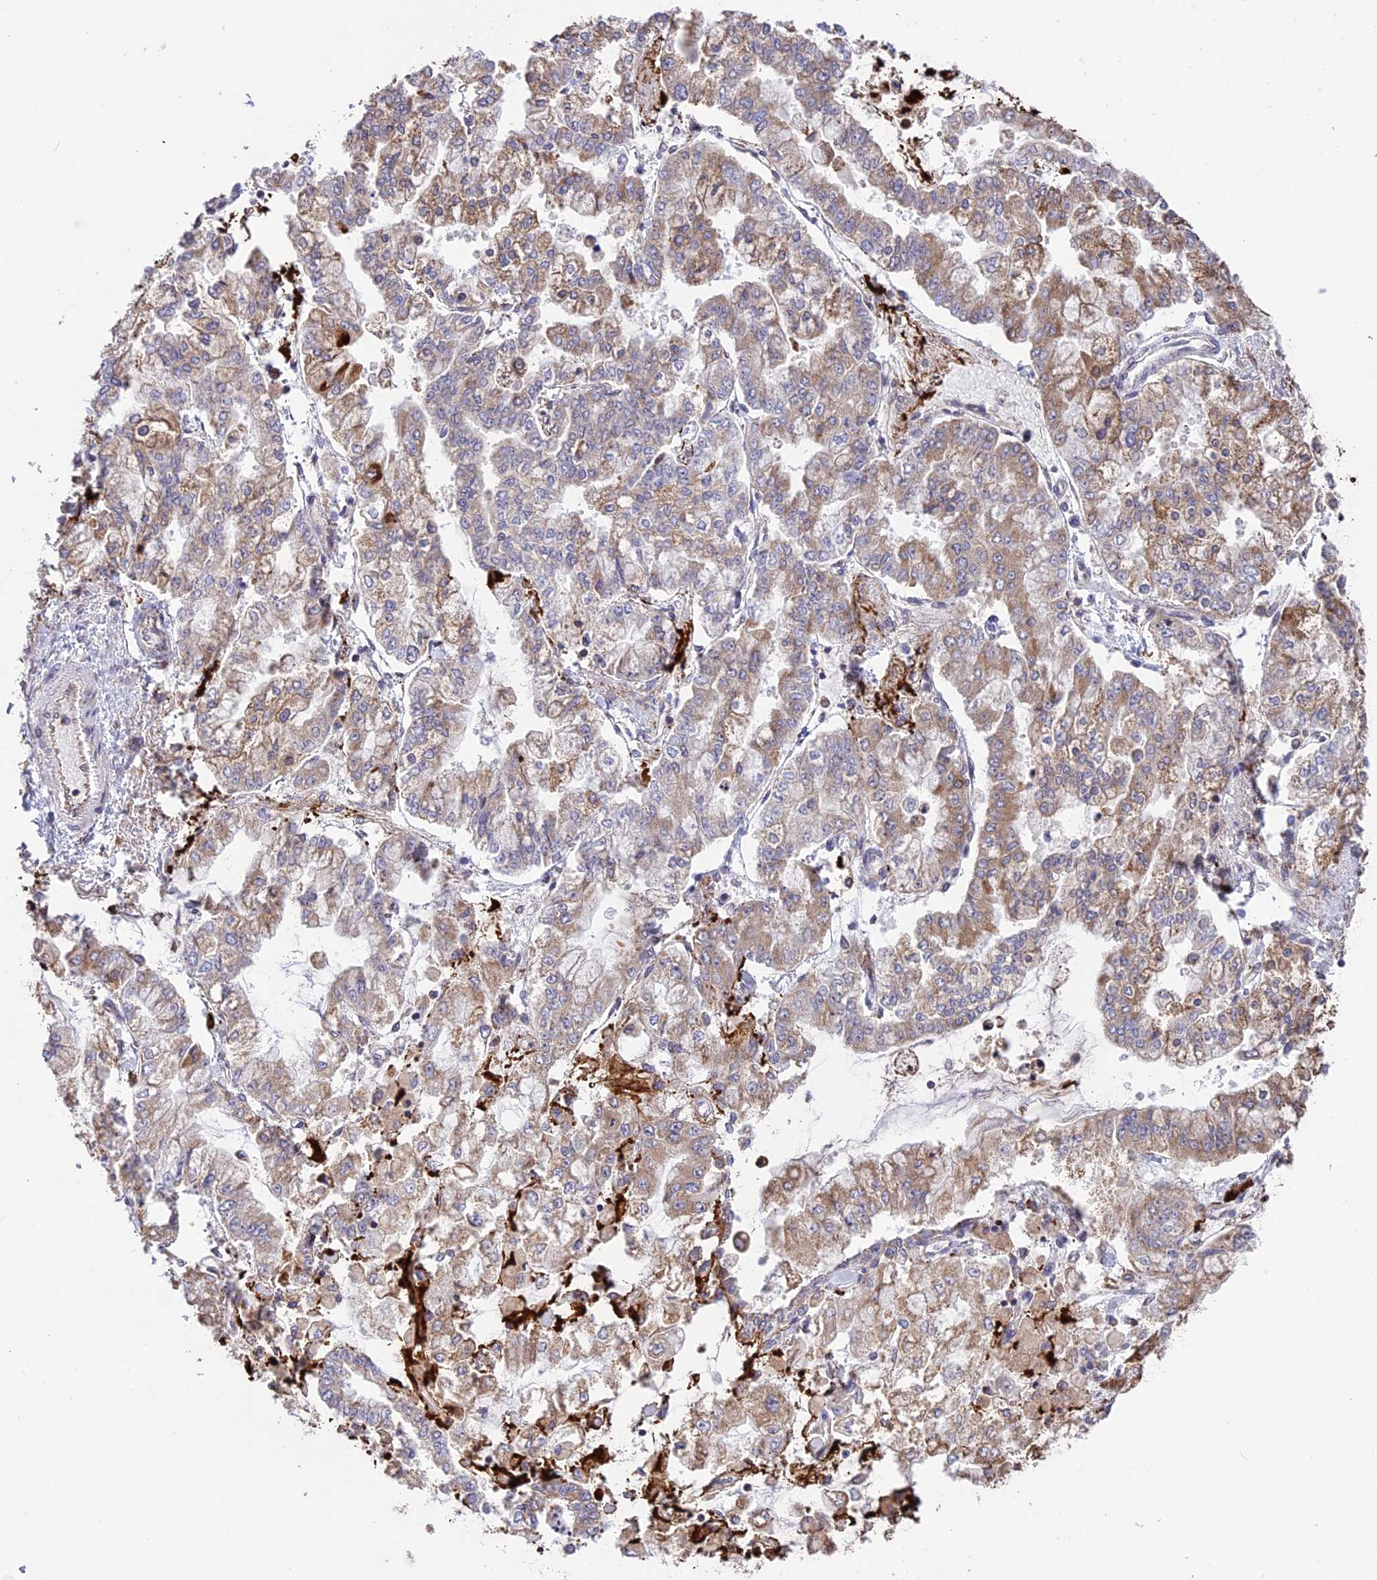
{"staining": {"intensity": "weak", "quantity": ">75%", "location": "cytoplasmic/membranous"}, "tissue": "stomach cancer", "cell_type": "Tumor cells", "image_type": "cancer", "snomed": [{"axis": "morphology", "description": "Normal tissue, NOS"}, {"axis": "morphology", "description": "Adenocarcinoma, NOS"}, {"axis": "topography", "description": "Stomach, upper"}, {"axis": "topography", "description": "Stomach"}], "caption": "Protein staining shows weak cytoplasmic/membranous positivity in approximately >75% of tumor cells in stomach cancer (adenocarcinoma). The protein is stained brown, and the nuclei are stained in blue (DAB (3,3'-diaminobenzidine) IHC with brightfield microscopy, high magnification).", "gene": "DMRTA2", "patient": {"sex": "male", "age": 76}}